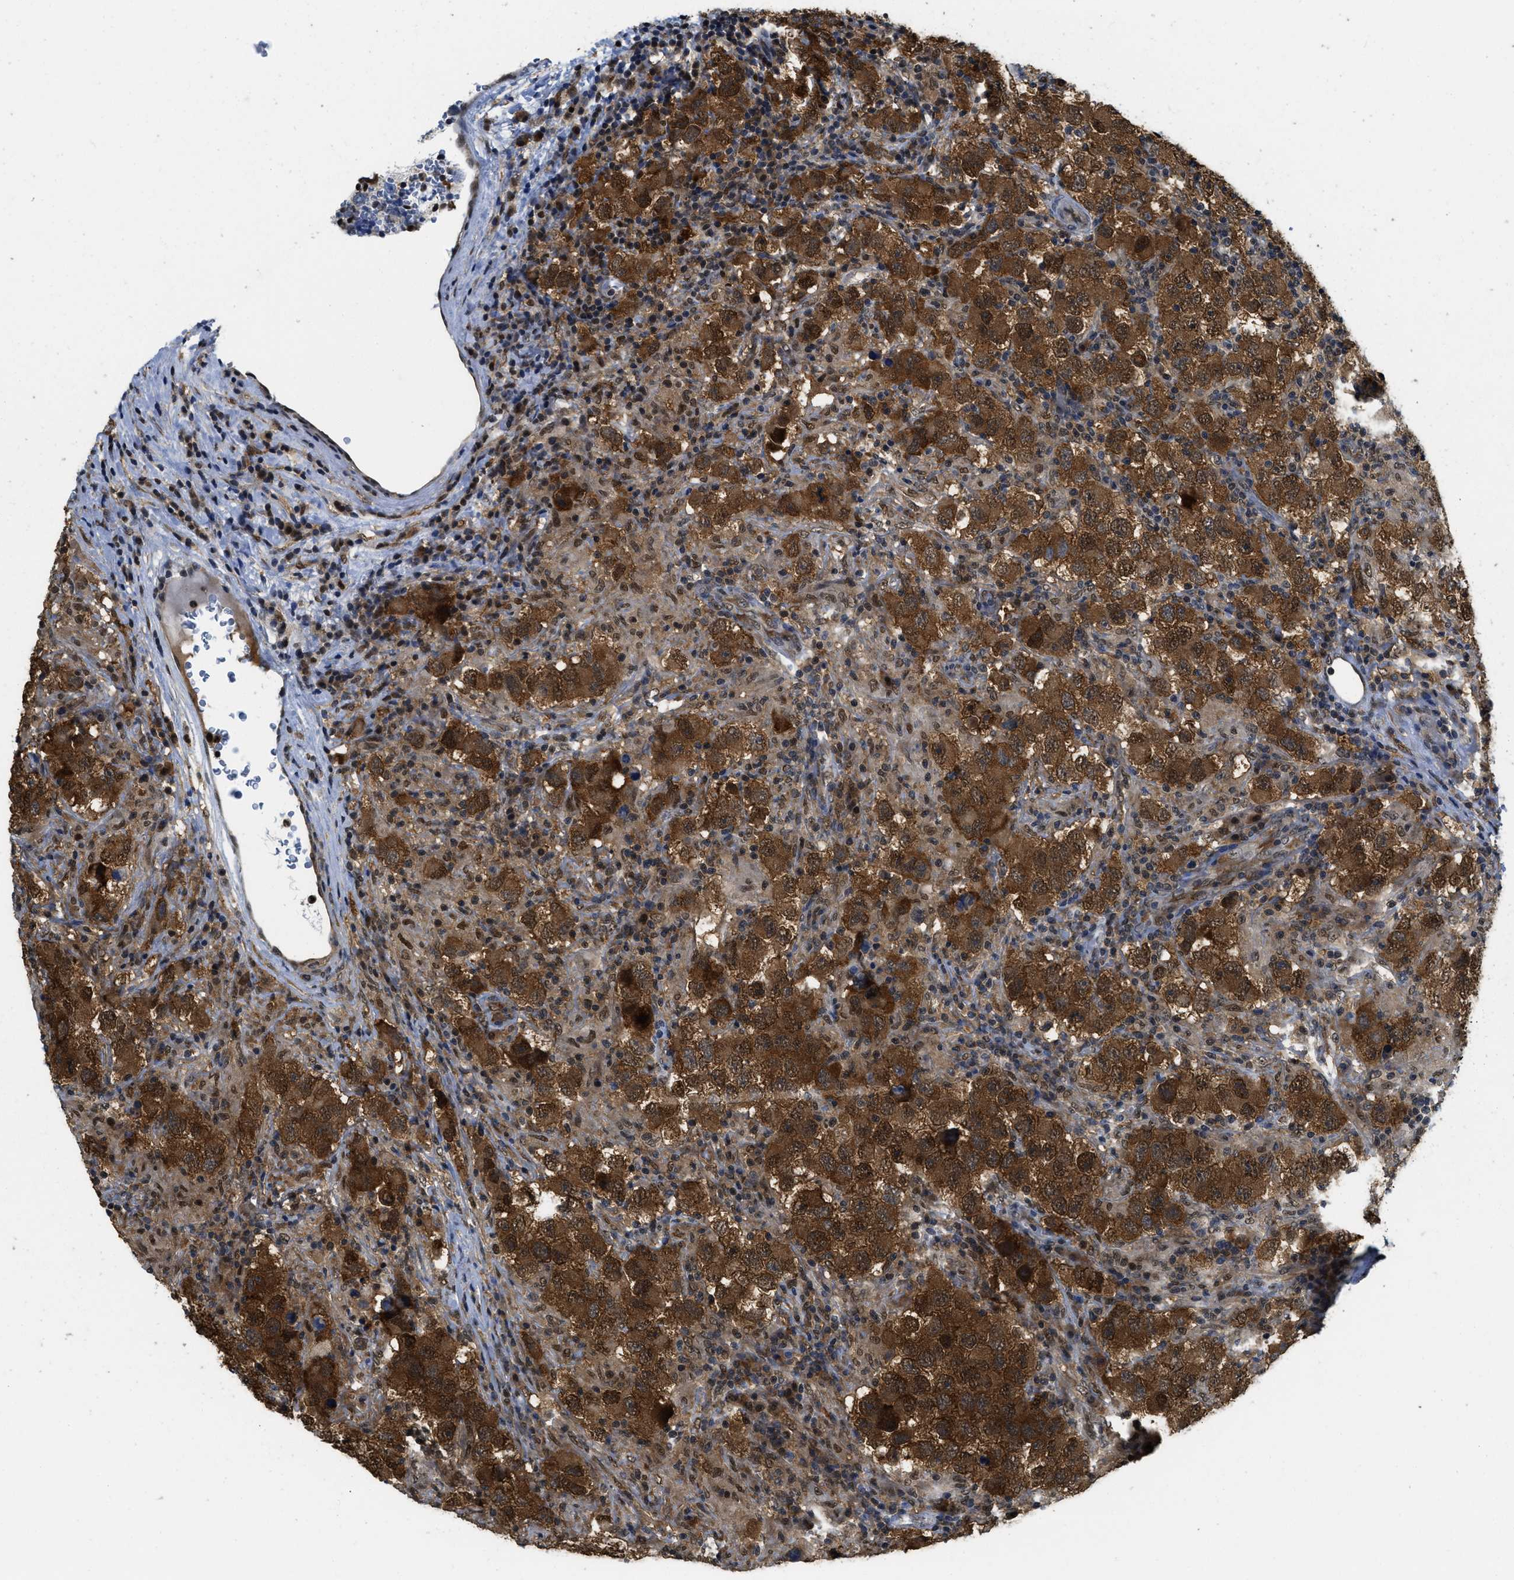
{"staining": {"intensity": "strong", "quantity": ">75%", "location": "cytoplasmic/membranous"}, "tissue": "testis cancer", "cell_type": "Tumor cells", "image_type": "cancer", "snomed": [{"axis": "morphology", "description": "Carcinoma, Embryonal, NOS"}, {"axis": "topography", "description": "Testis"}], "caption": "Immunohistochemical staining of testis cancer reveals high levels of strong cytoplasmic/membranous protein staining in approximately >75% of tumor cells.", "gene": "PSMC5", "patient": {"sex": "male", "age": 21}}